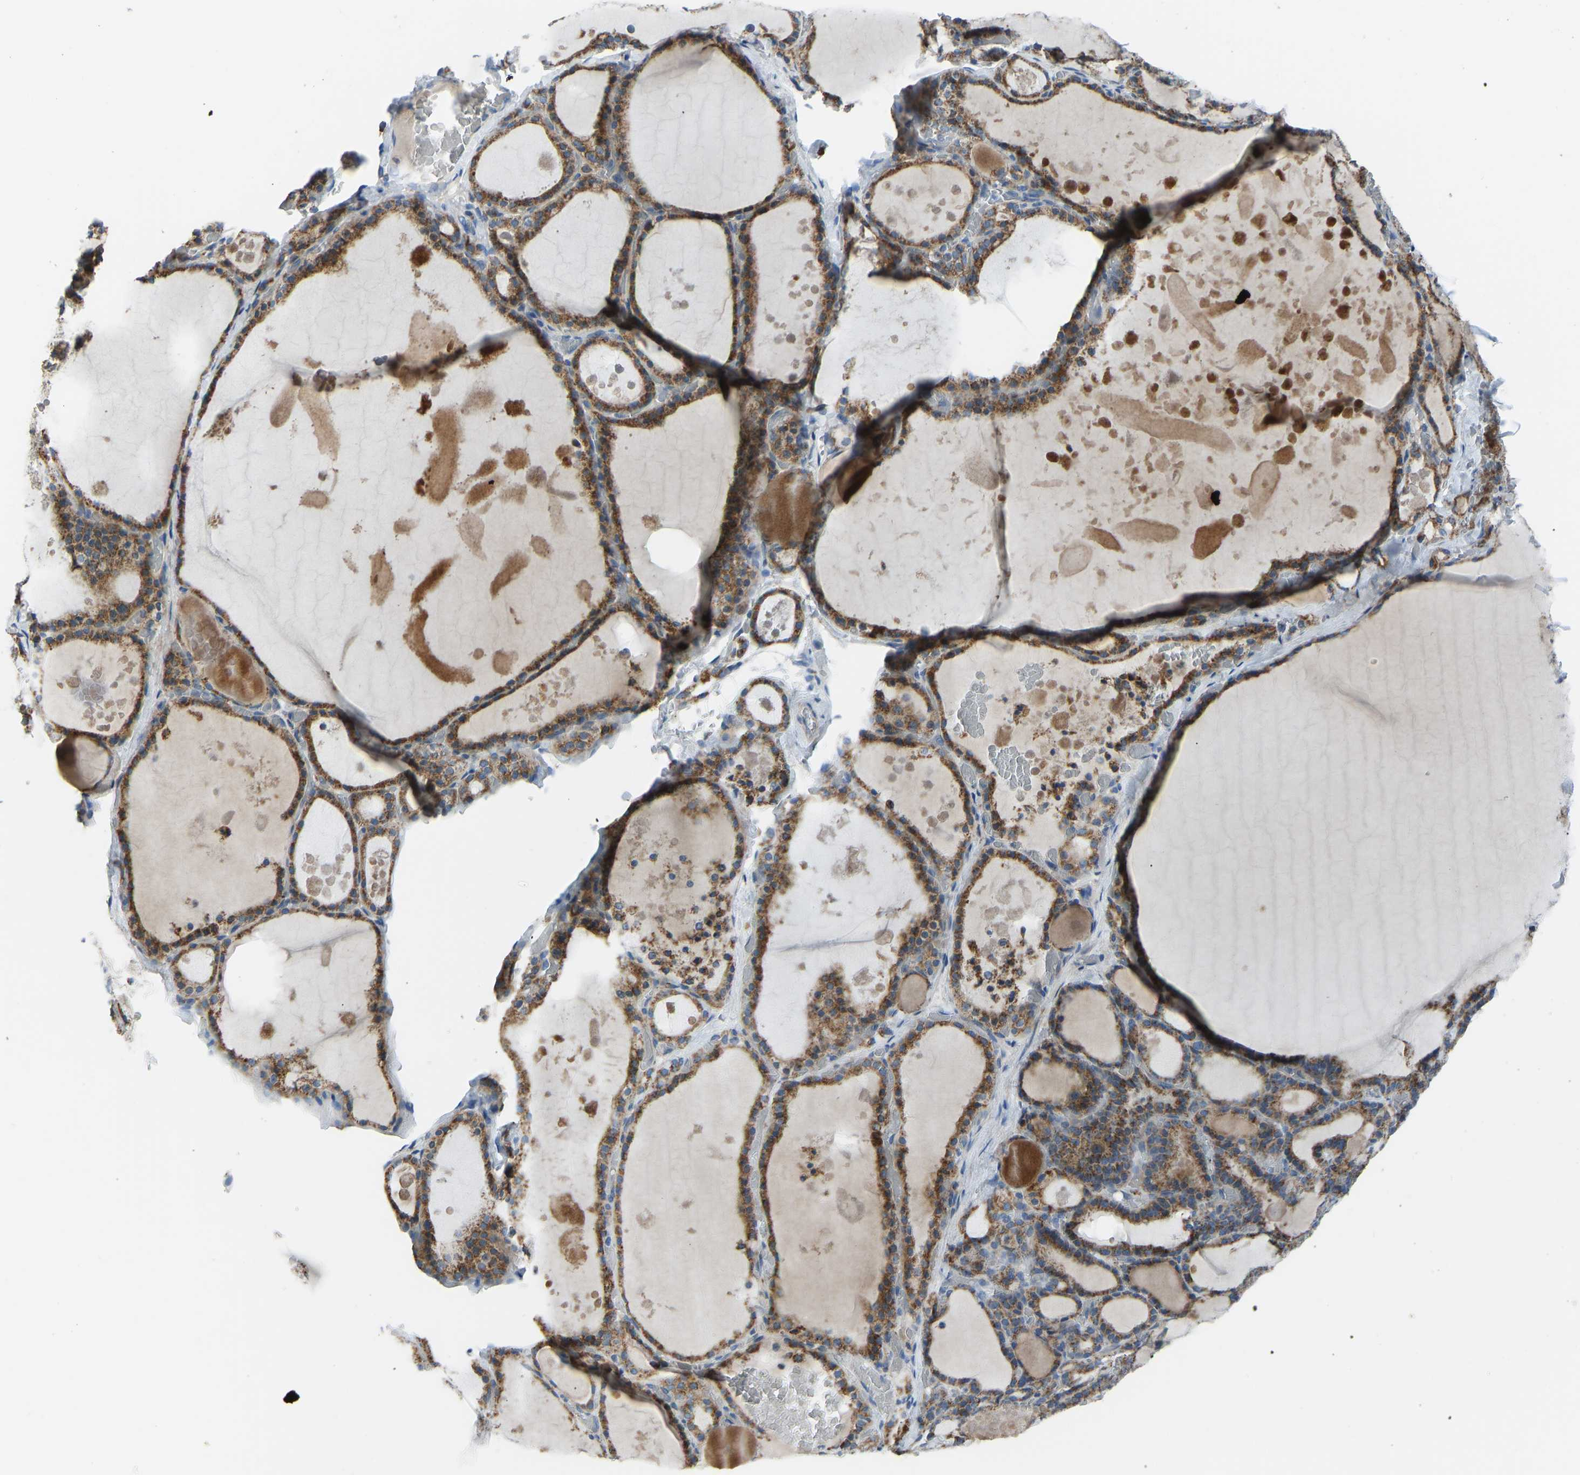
{"staining": {"intensity": "moderate", "quantity": ">75%", "location": "cytoplasmic/membranous"}, "tissue": "thyroid gland", "cell_type": "Glandular cells", "image_type": "normal", "snomed": [{"axis": "morphology", "description": "Normal tissue, NOS"}, {"axis": "topography", "description": "Thyroid gland"}], "caption": "Protein staining by immunohistochemistry (IHC) displays moderate cytoplasmic/membranous positivity in approximately >75% of glandular cells in benign thyroid gland.", "gene": "SMIM20", "patient": {"sex": "male", "age": 56}}